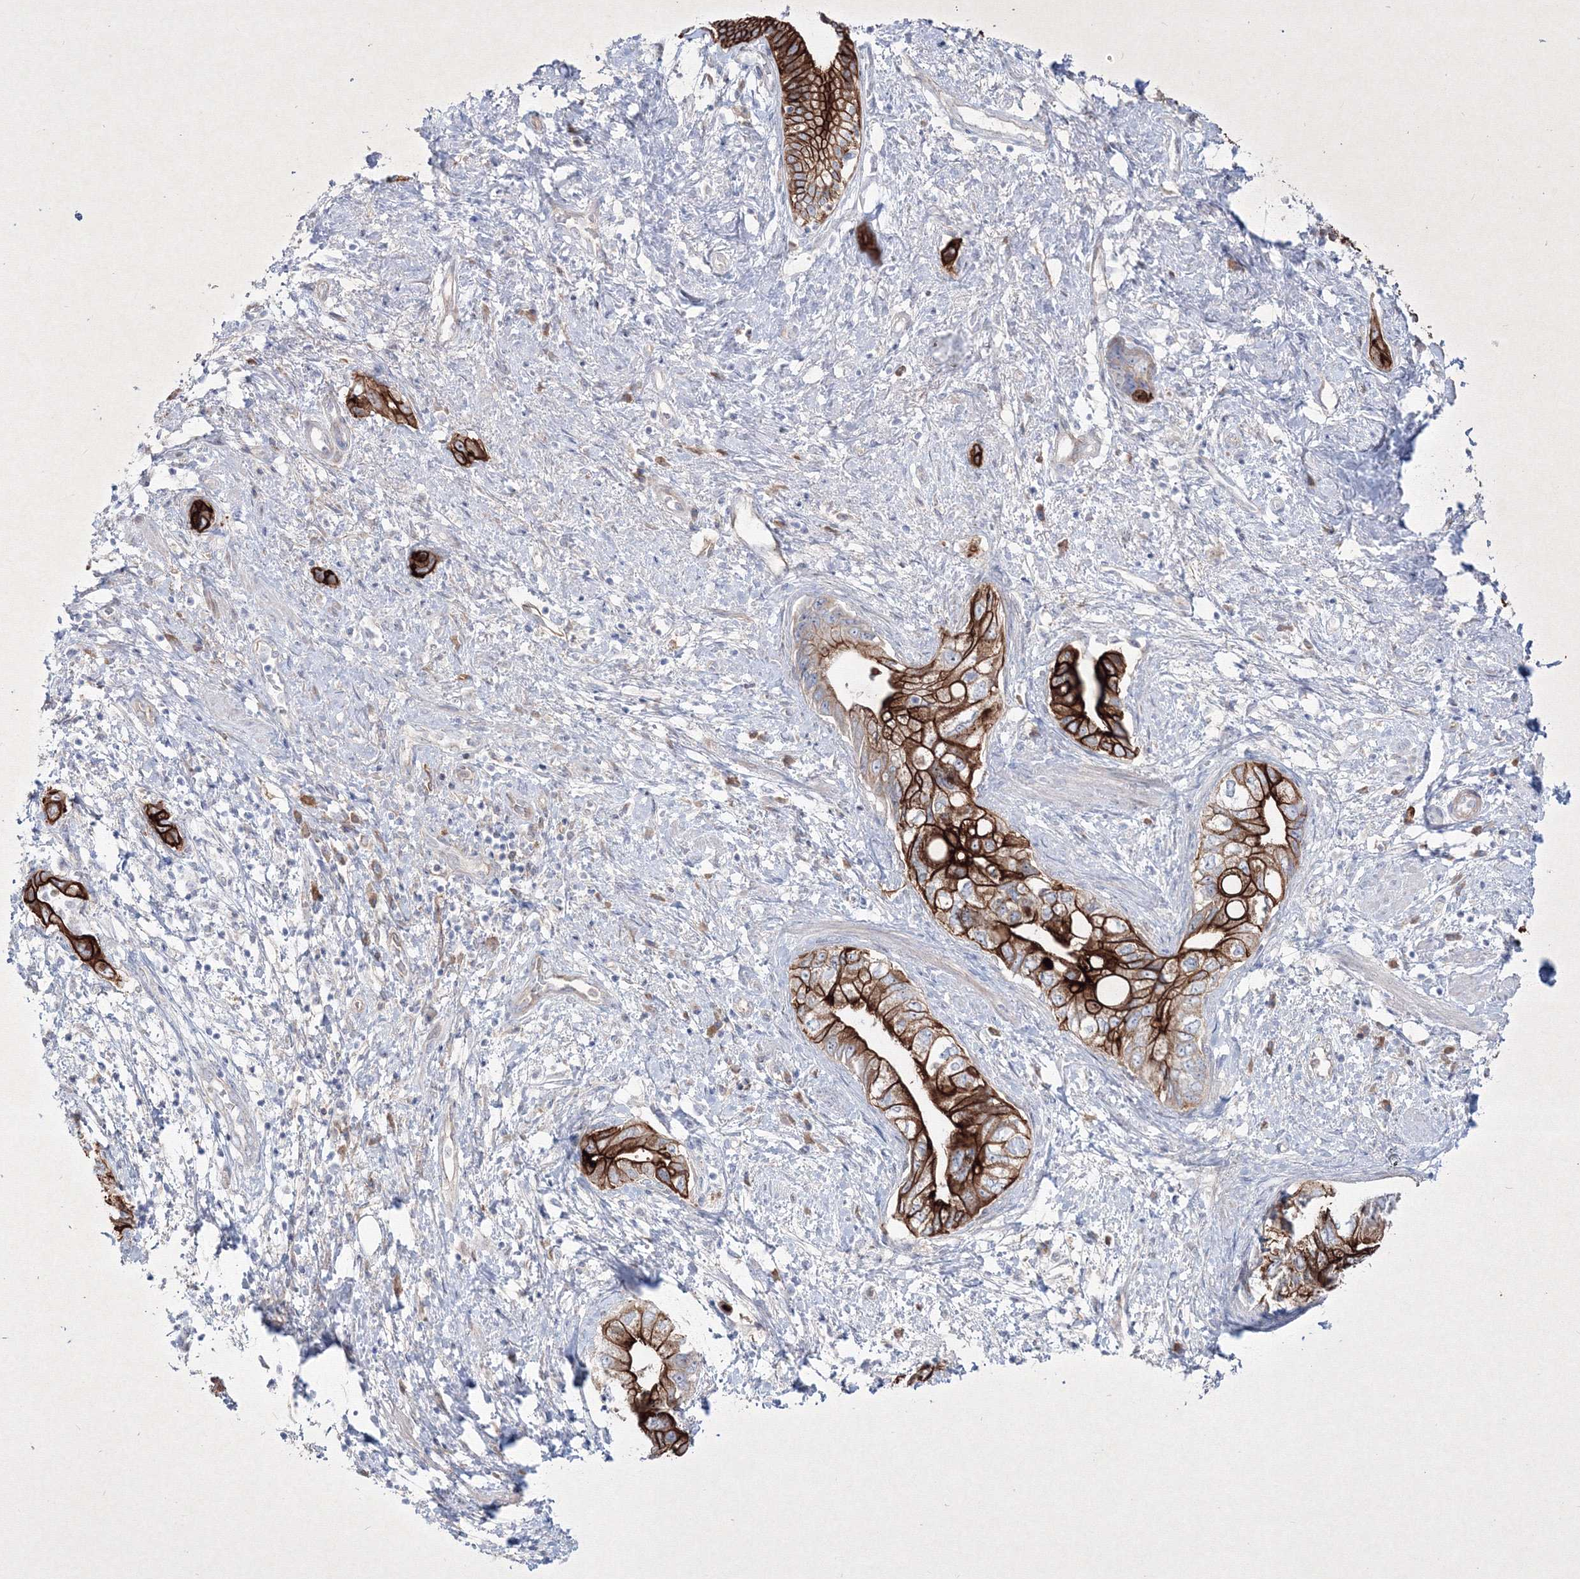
{"staining": {"intensity": "strong", "quantity": ">75%", "location": "cytoplasmic/membranous"}, "tissue": "pancreatic cancer", "cell_type": "Tumor cells", "image_type": "cancer", "snomed": [{"axis": "morphology", "description": "Adenocarcinoma, NOS"}, {"axis": "topography", "description": "Pancreas"}], "caption": "High-magnification brightfield microscopy of pancreatic cancer (adenocarcinoma) stained with DAB (3,3'-diaminobenzidine) (brown) and counterstained with hematoxylin (blue). tumor cells exhibit strong cytoplasmic/membranous positivity is identified in about>75% of cells. Using DAB (3,3'-diaminobenzidine) (brown) and hematoxylin (blue) stains, captured at high magnification using brightfield microscopy.", "gene": "TMEM139", "patient": {"sex": "female", "age": 73}}